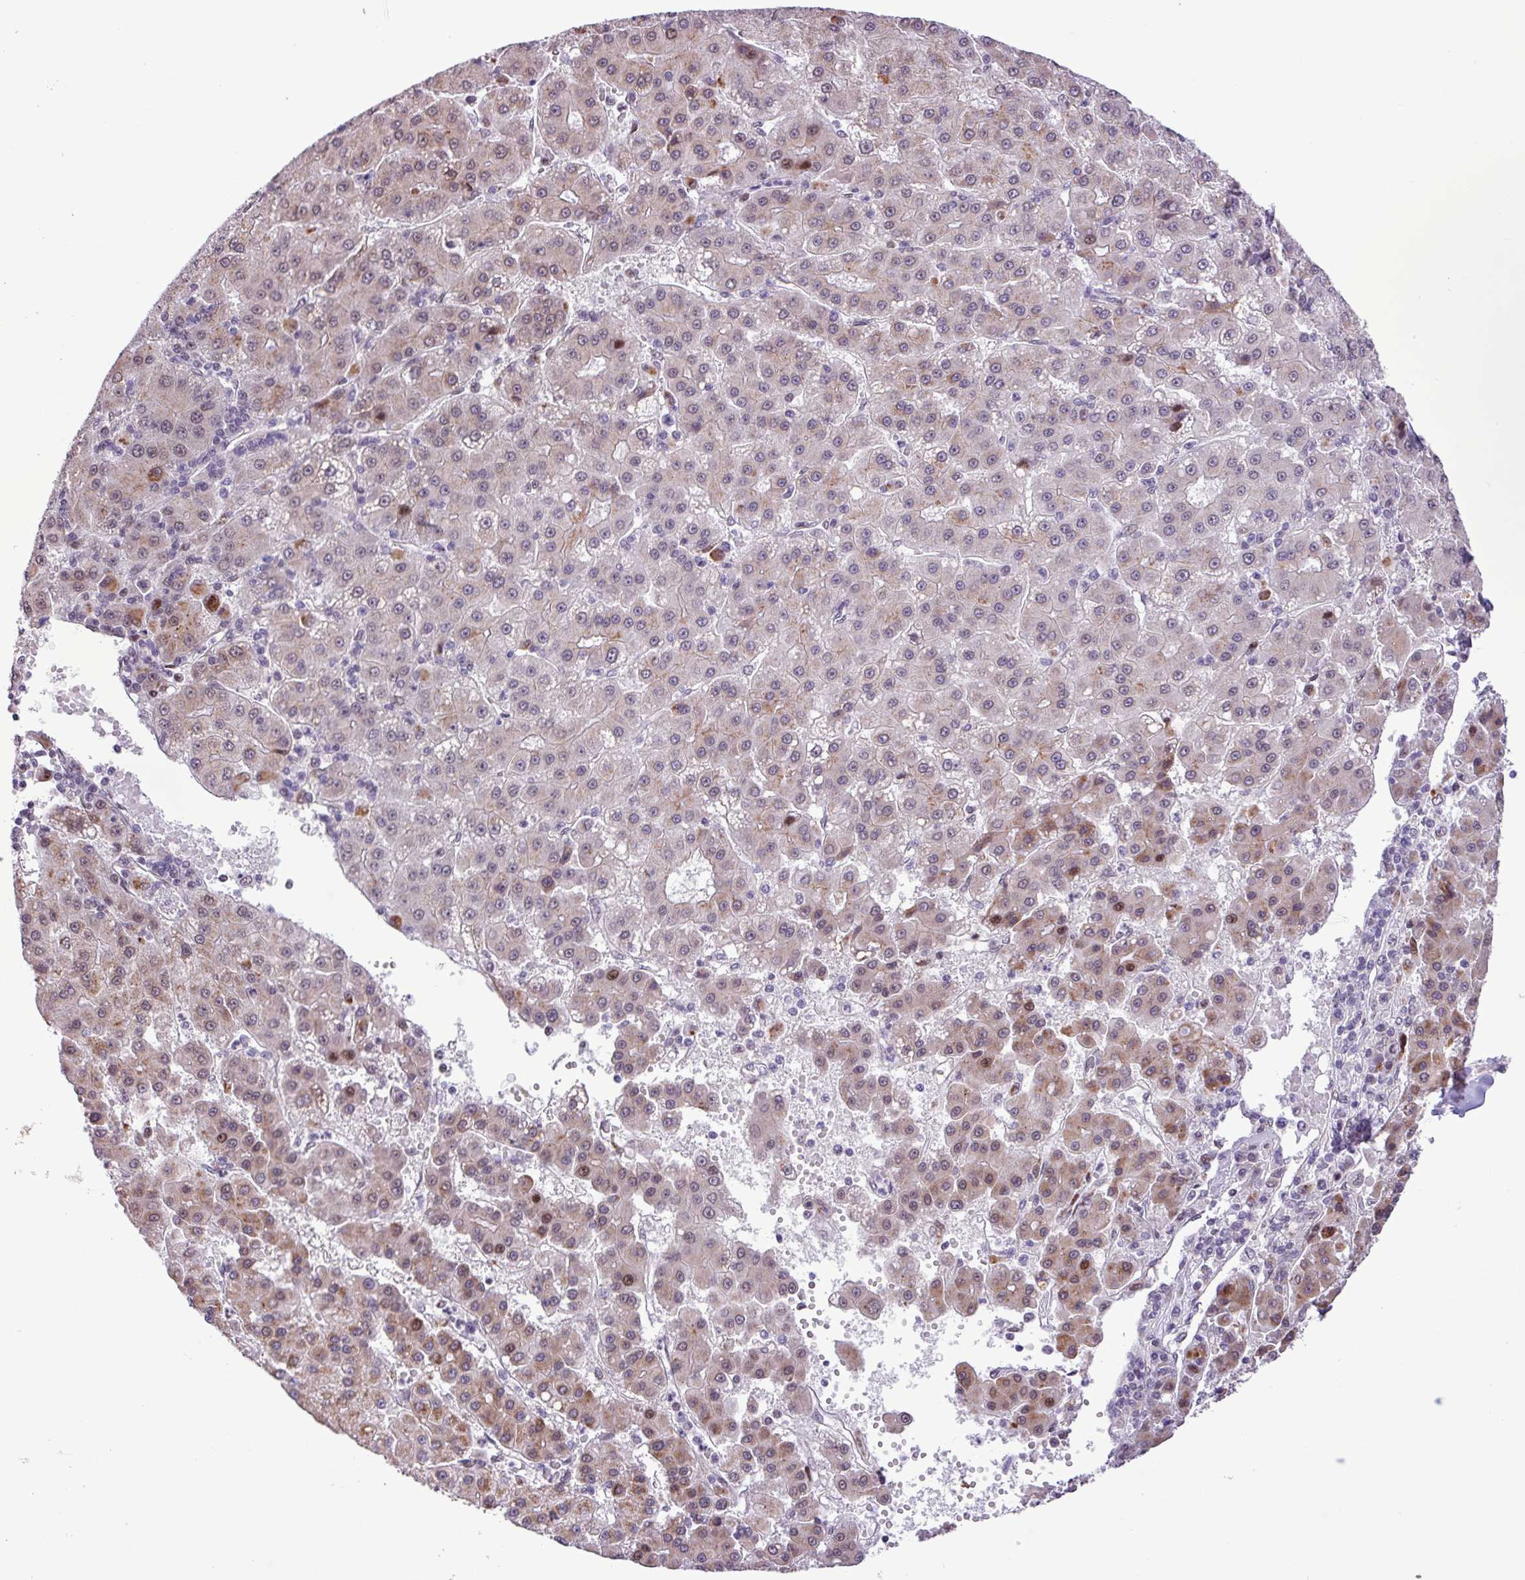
{"staining": {"intensity": "moderate", "quantity": "25%-75%", "location": "cytoplasmic/membranous,nuclear"}, "tissue": "liver cancer", "cell_type": "Tumor cells", "image_type": "cancer", "snomed": [{"axis": "morphology", "description": "Carcinoma, Hepatocellular, NOS"}, {"axis": "topography", "description": "Liver"}], "caption": "Protein expression analysis of hepatocellular carcinoma (liver) demonstrates moderate cytoplasmic/membranous and nuclear staining in about 25%-75% of tumor cells.", "gene": "ZNF354A", "patient": {"sex": "male", "age": 76}}